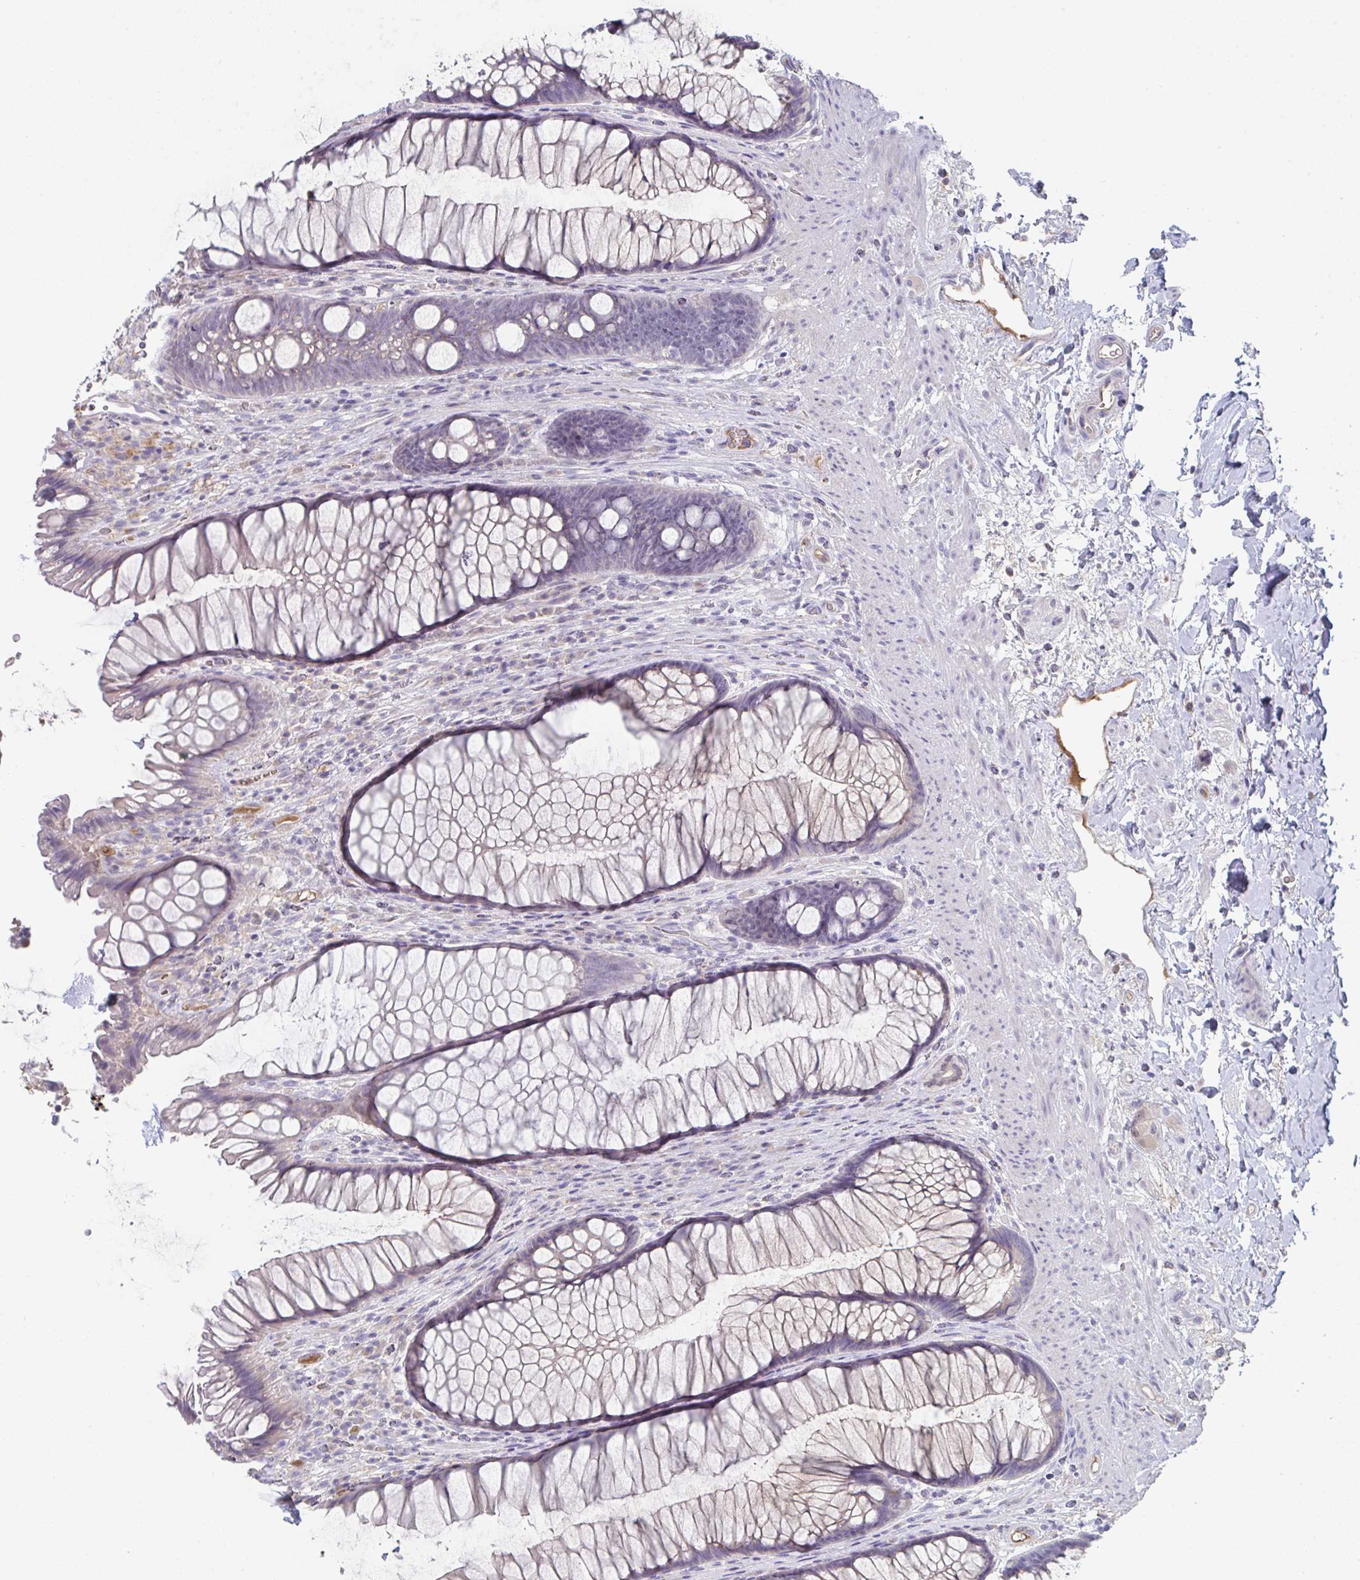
{"staining": {"intensity": "weak", "quantity": "<25%", "location": "cytoplasmic/membranous"}, "tissue": "rectum", "cell_type": "Glandular cells", "image_type": "normal", "snomed": [{"axis": "morphology", "description": "Normal tissue, NOS"}, {"axis": "topography", "description": "Rectum"}], "caption": "Immunohistochemistry (IHC) image of benign rectum stained for a protein (brown), which exhibits no expression in glandular cells.", "gene": "HGFAC", "patient": {"sex": "male", "age": 53}}